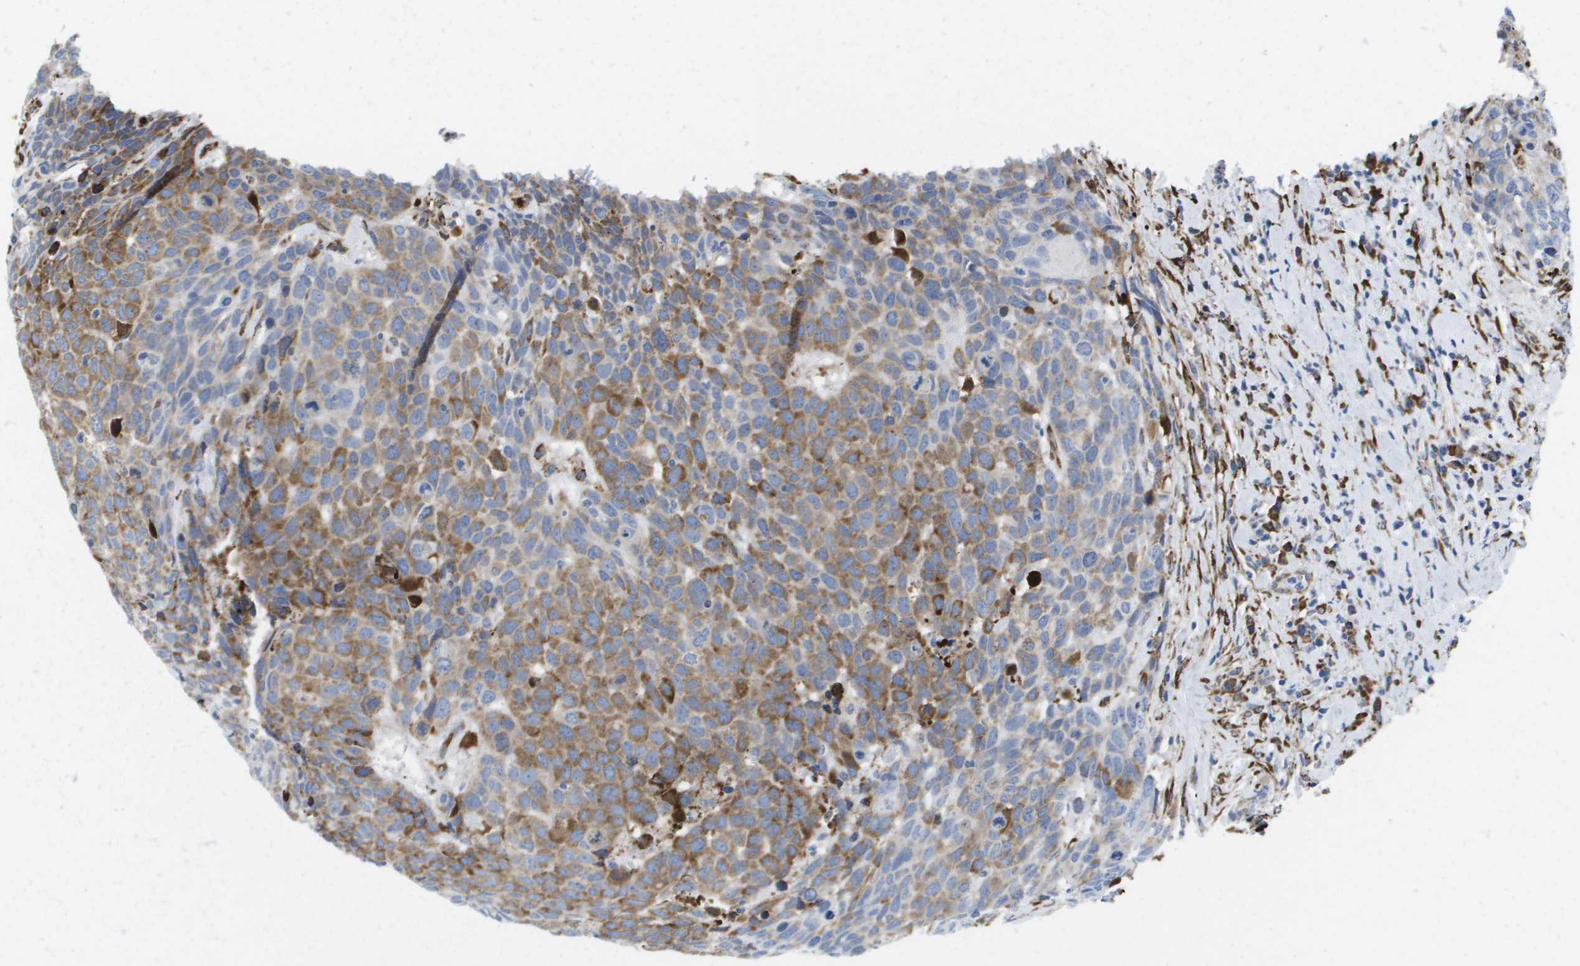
{"staining": {"intensity": "moderate", "quantity": "25%-75%", "location": "cytoplasmic/membranous"}, "tissue": "head and neck cancer", "cell_type": "Tumor cells", "image_type": "cancer", "snomed": [{"axis": "morphology", "description": "Squamous cell carcinoma, NOS"}, {"axis": "topography", "description": "Head-Neck"}], "caption": "The image reveals immunohistochemical staining of head and neck cancer. There is moderate cytoplasmic/membranous positivity is present in about 25%-75% of tumor cells.", "gene": "ST3GAL2", "patient": {"sex": "male", "age": 66}}